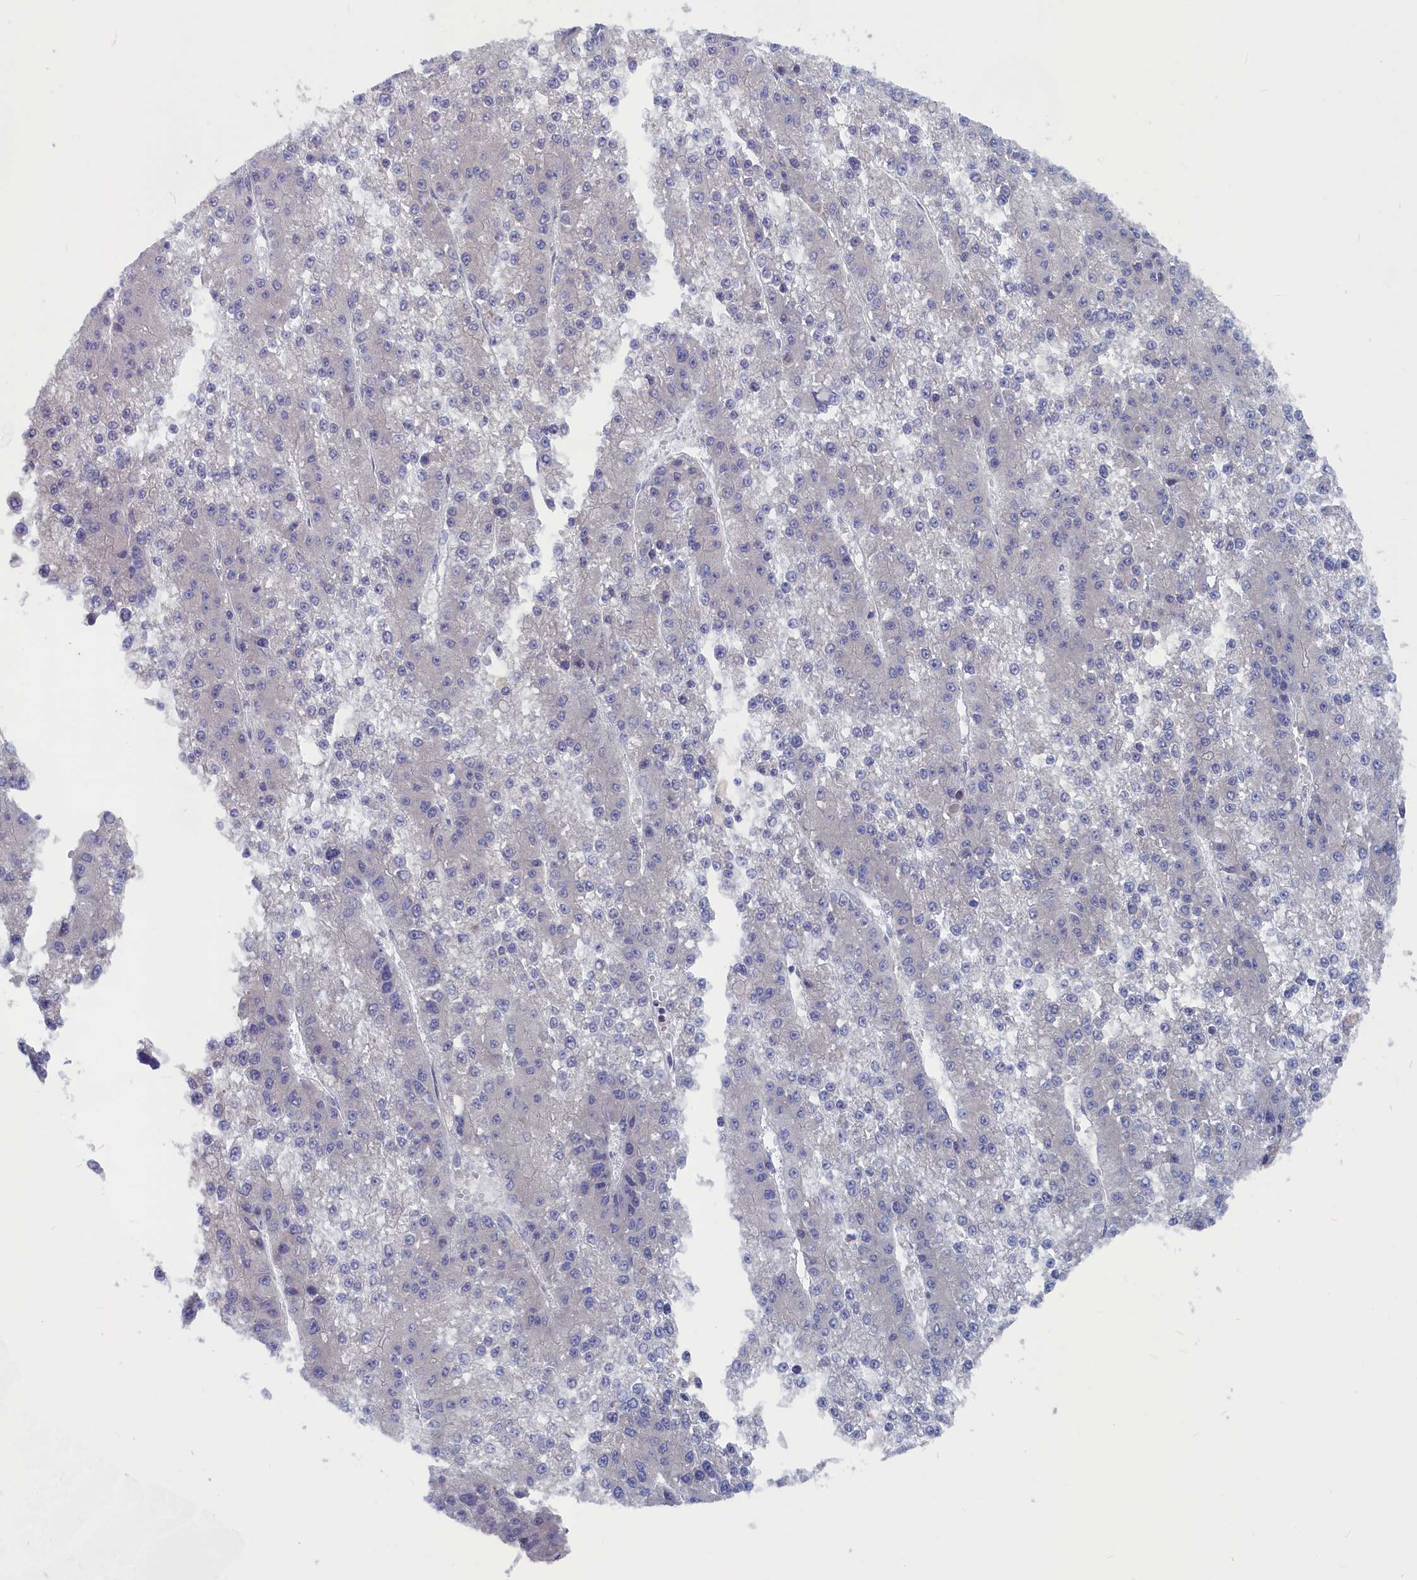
{"staining": {"intensity": "negative", "quantity": "none", "location": "none"}, "tissue": "liver cancer", "cell_type": "Tumor cells", "image_type": "cancer", "snomed": [{"axis": "morphology", "description": "Carcinoma, Hepatocellular, NOS"}, {"axis": "topography", "description": "Liver"}], "caption": "The micrograph displays no staining of tumor cells in hepatocellular carcinoma (liver). (DAB (3,3'-diaminobenzidine) immunohistochemistry (IHC), high magnification).", "gene": "CEND1", "patient": {"sex": "female", "age": 73}}